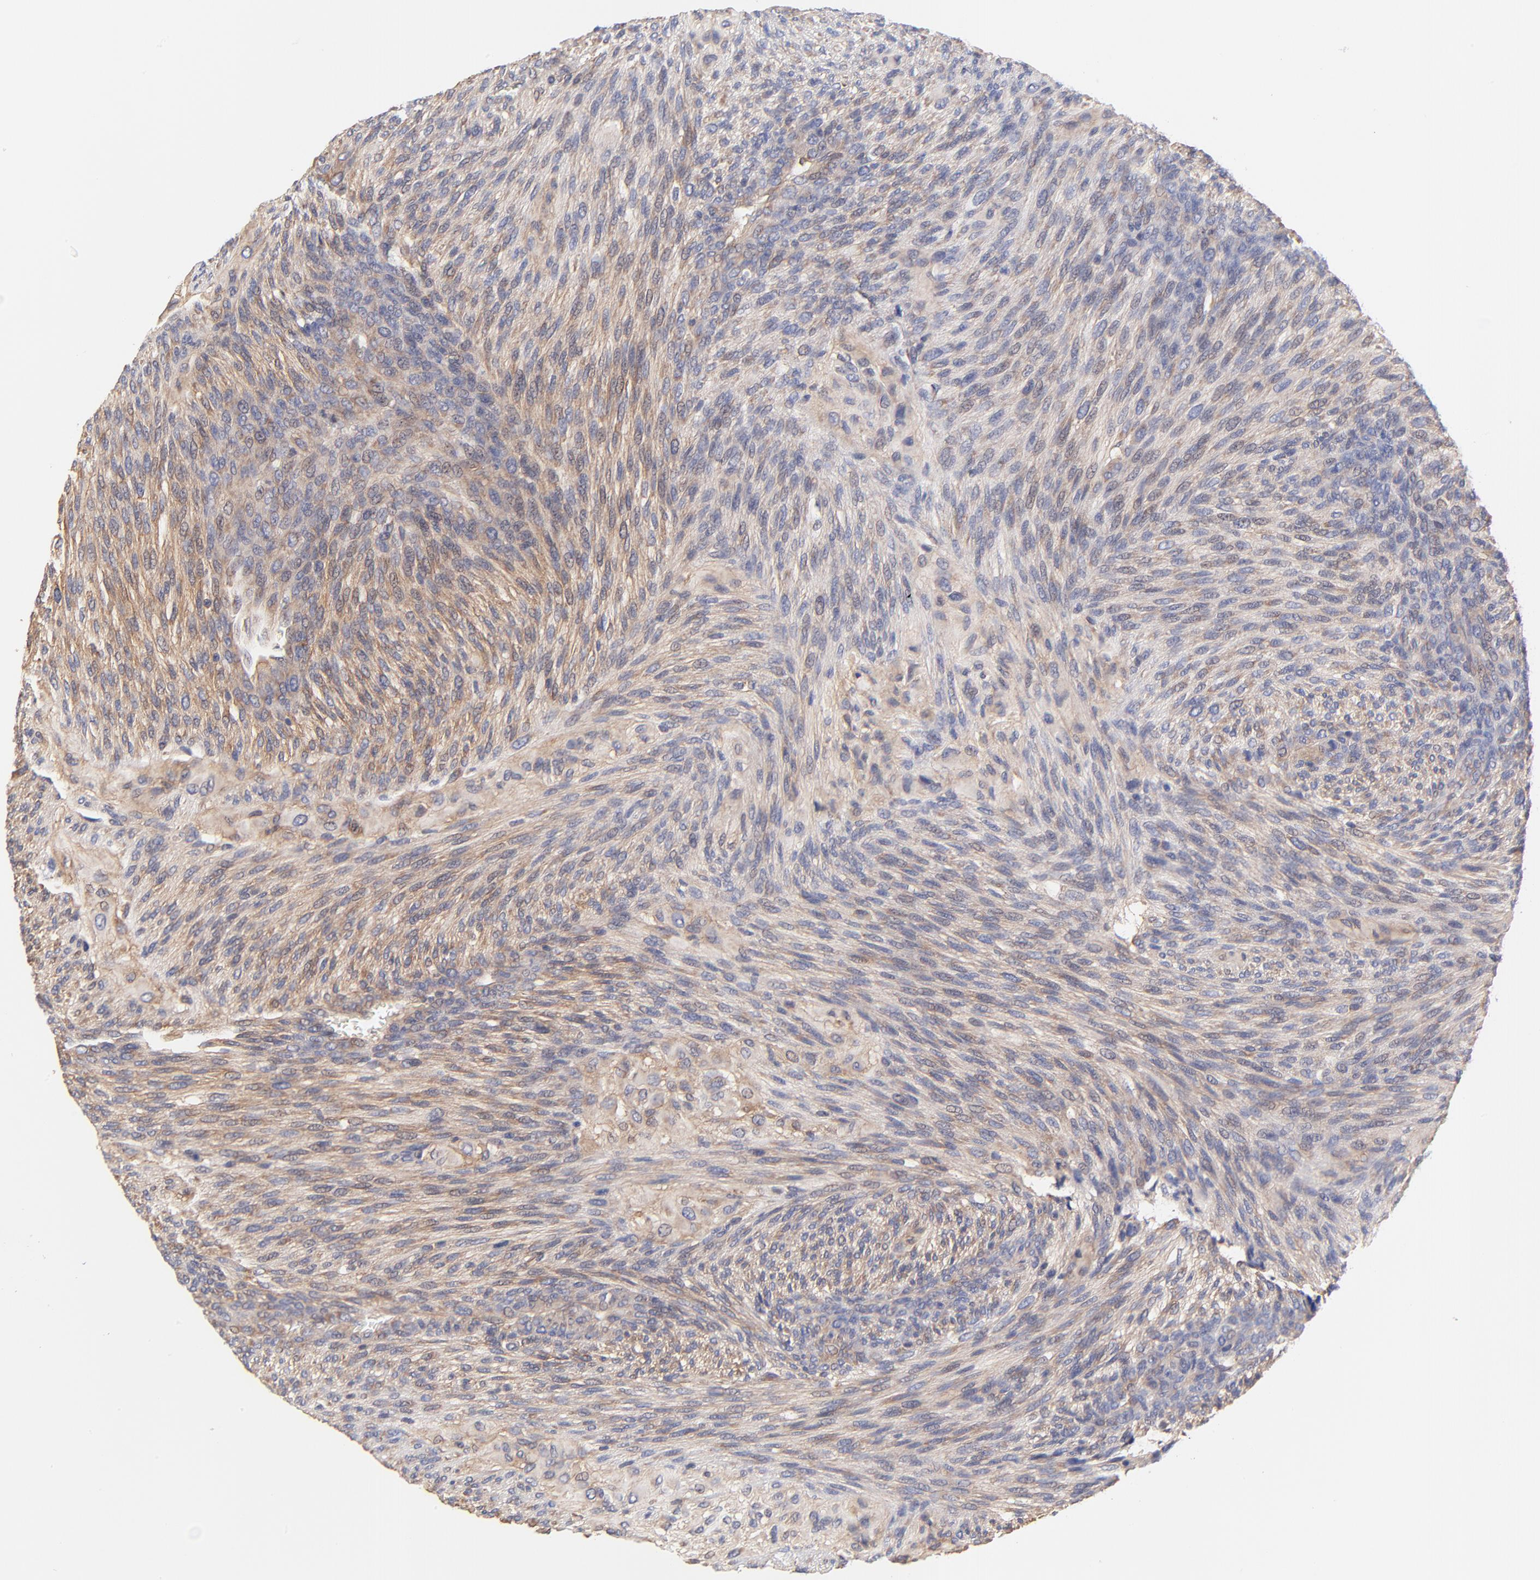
{"staining": {"intensity": "weak", "quantity": ">75%", "location": "cytoplasmic/membranous"}, "tissue": "glioma", "cell_type": "Tumor cells", "image_type": "cancer", "snomed": [{"axis": "morphology", "description": "Glioma, malignant, High grade"}, {"axis": "topography", "description": "Cerebral cortex"}], "caption": "Malignant glioma (high-grade) was stained to show a protein in brown. There is low levels of weak cytoplasmic/membranous staining in about >75% of tumor cells.", "gene": "PTK7", "patient": {"sex": "female", "age": 55}}